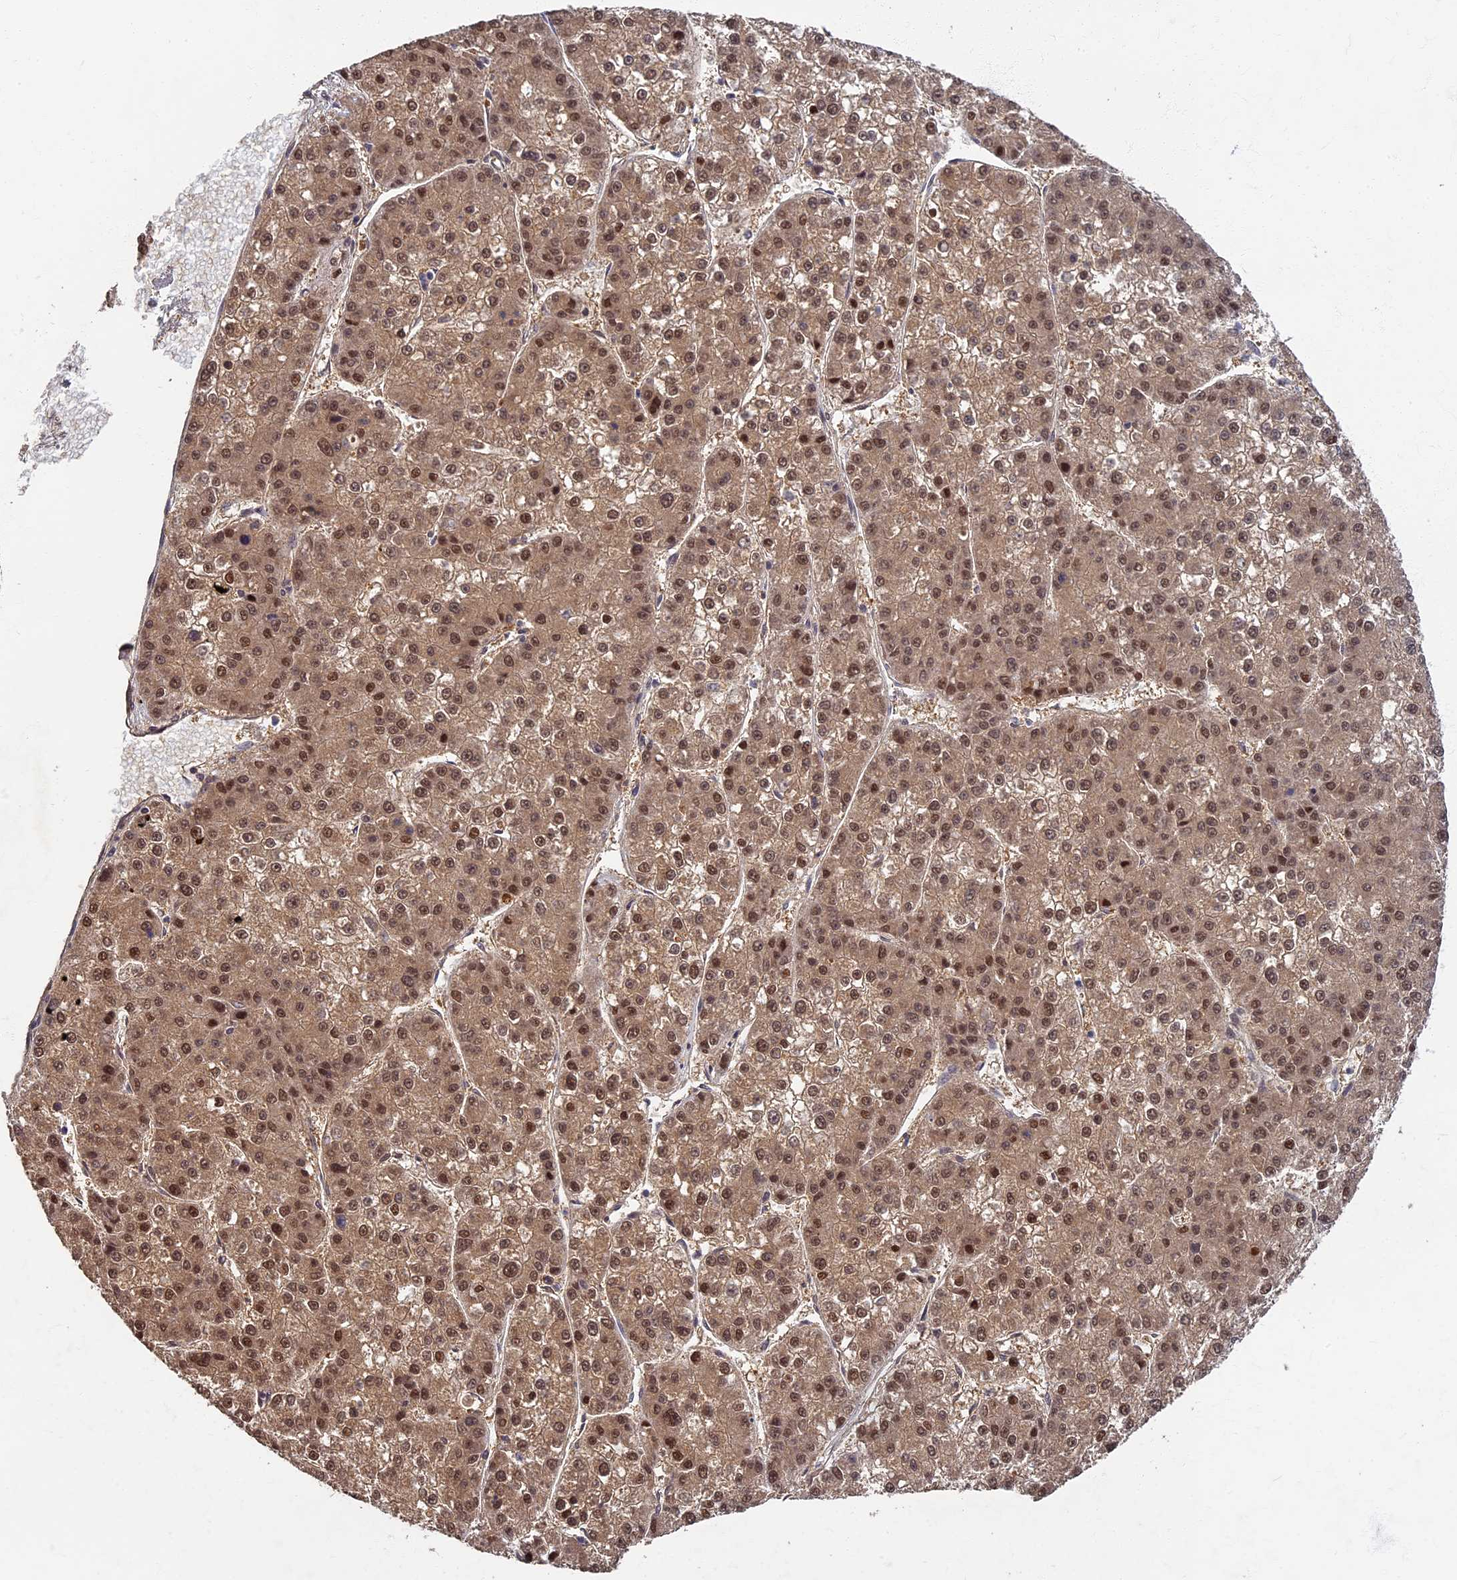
{"staining": {"intensity": "moderate", "quantity": ">75%", "location": "cytoplasmic/membranous,nuclear"}, "tissue": "liver cancer", "cell_type": "Tumor cells", "image_type": "cancer", "snomed": [{"axis": "morphology", "description": "Carcinoma, Hepatocellular, NOS"}, {"axis": "topography", "description": "Liver"}], "caption": "IHC photomicrograph of neoplastic tissue: liver hepatocellular carcinoma stained using immunohistochemistry (IHC) displays medium levels of moderate protein expression localized specifically in the cytoplasmic/membranous and nuclear of tumor cells, appearing as a cytoplasmic/membranous and nuclear brown color.", "gene": "RSPH3", "patient": {"sex": "female", "age": 73}}